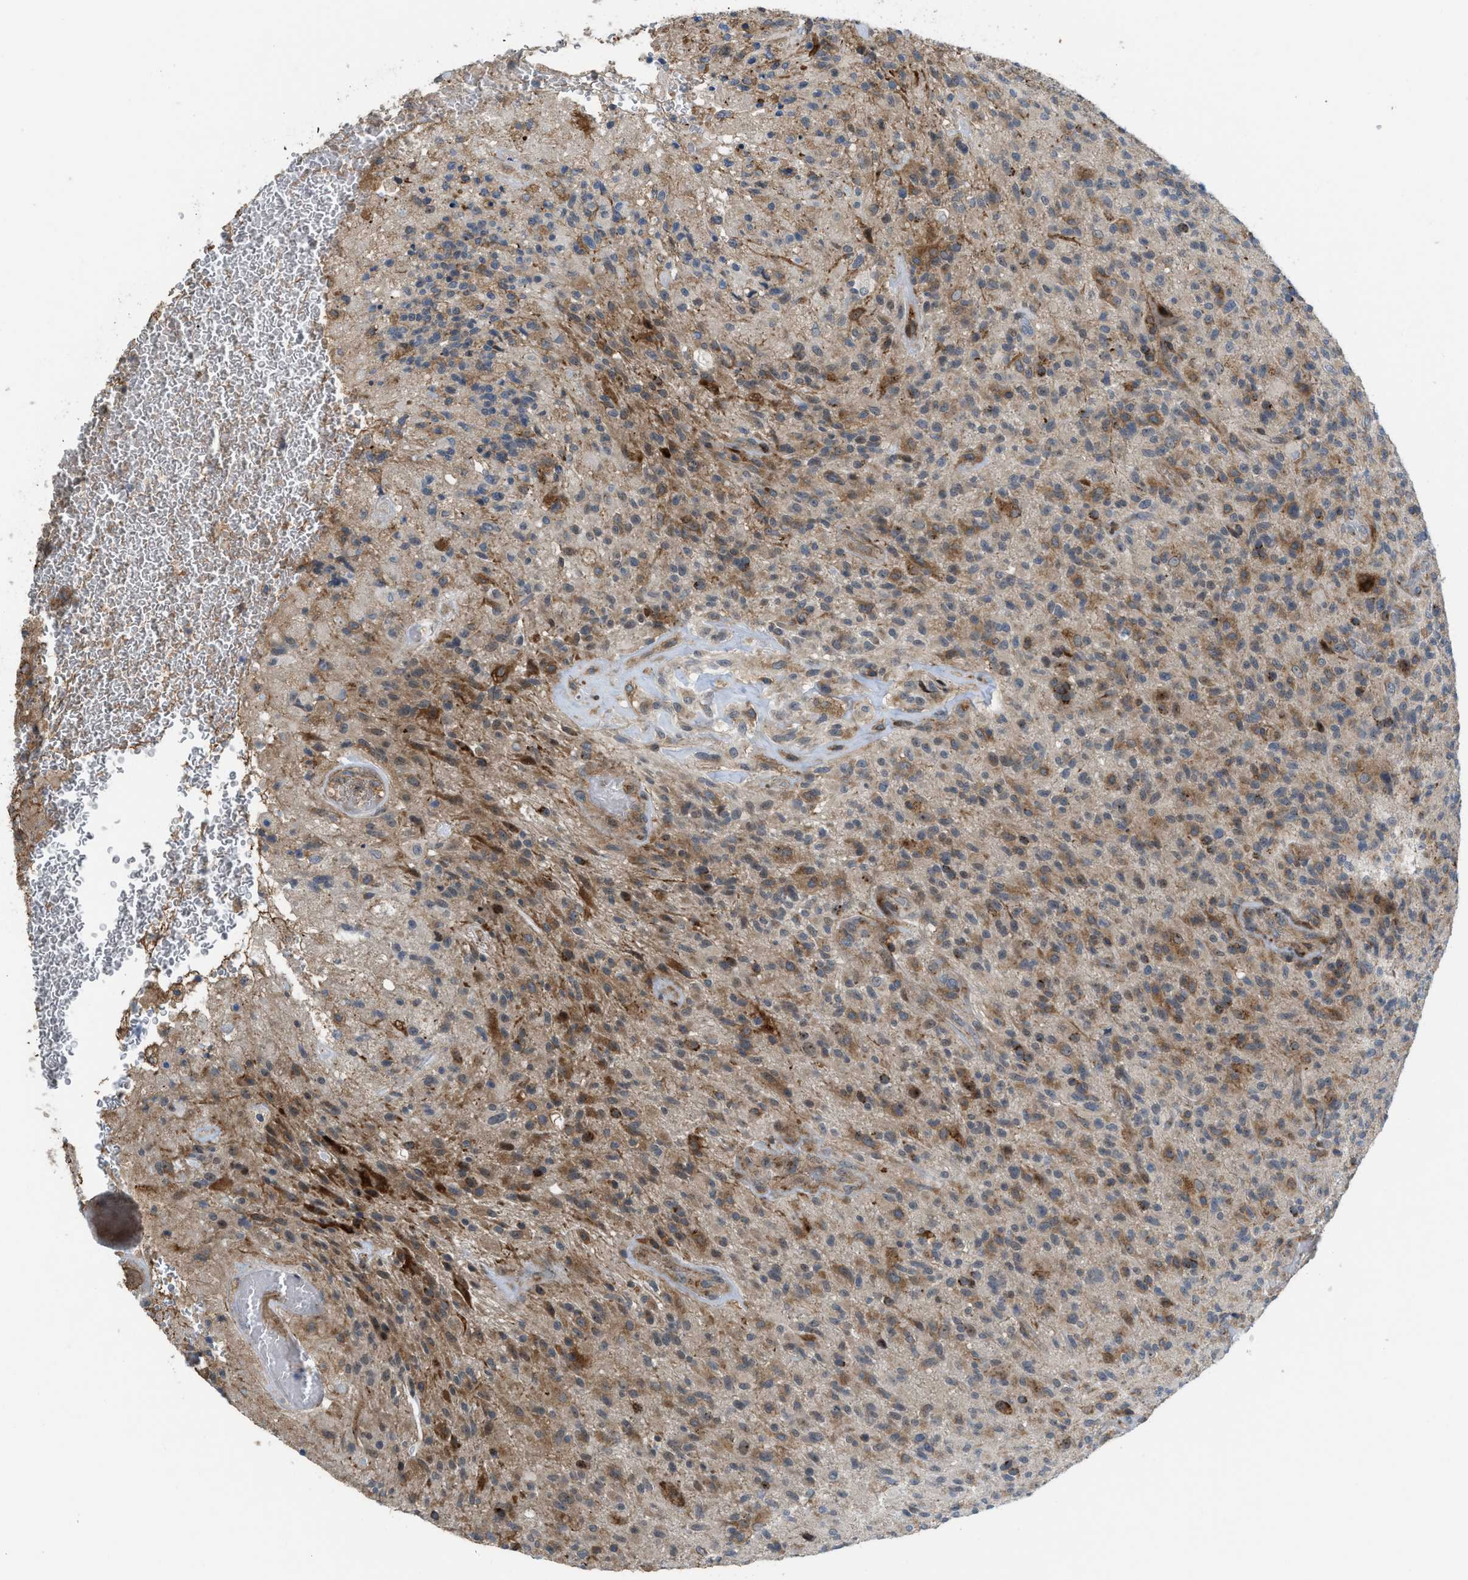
{"staining": {"intensity": "moderate", "quantity": ">75%", "location": "cytoplasmic/membranous"}, "tissue": "glioma", "cell_type": "Tumor cells", "image_type": "cancer", "snomed": [{"axis": "morphology", "description": "Glioma, malignant, High grade"}, {"axis": "topography", "description": "Brain"}], "caption": "Brown immunohistochemical staining in glioma shows moderate cytoplasmic/membranous positivity in about >75% of tumor cells. Using DAB (brown) and hematoxylin (blue) stains, captured at high magnification using brightfield microscopy.", "gene": "DIPK1A", "patient": {"sex": "male", "age": 71}}